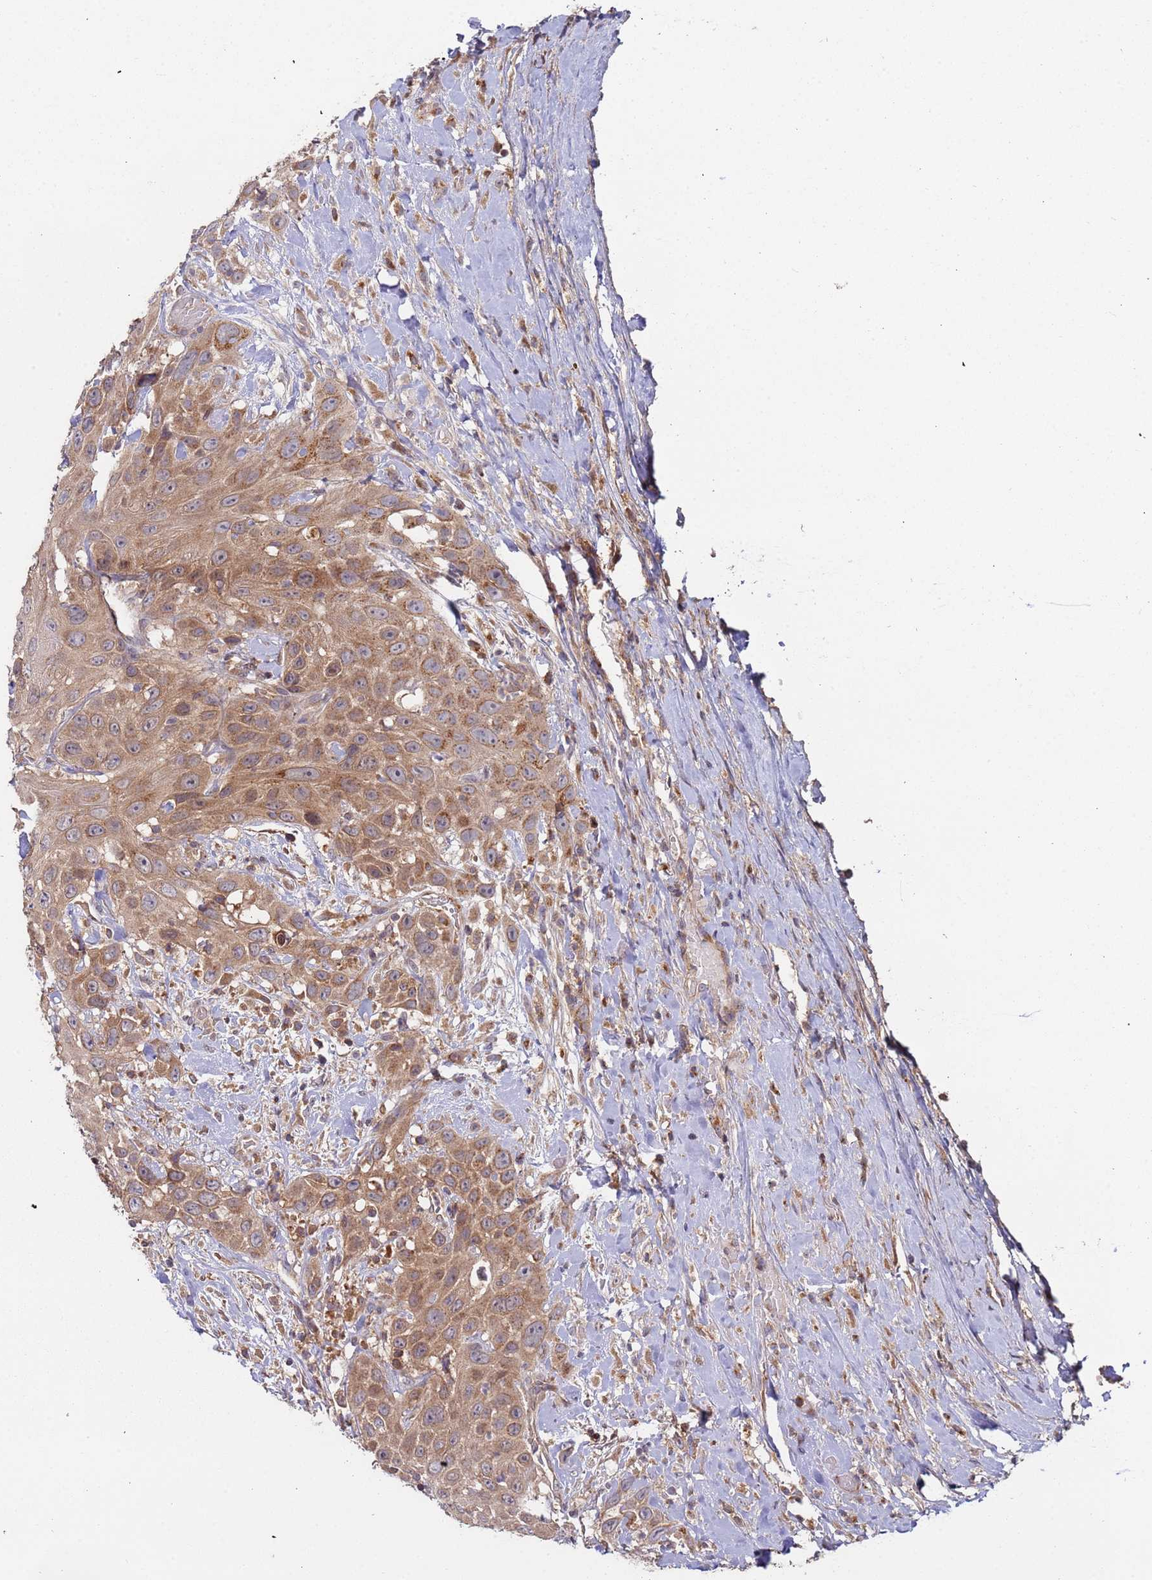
{"staining": {"intensity": "moderate", "quantity": ">75%", "location": "cytoplasmic/membranous"}, "tissue": "head and neck cancer", "cell_type": "Tumor cells", "image_type": "cancer", "snomed": [{"axis": "morphology", "description": "Squamous cell carcinoma, NOS"}, {"axis": "topography", "description": "Head-Neck"}], "caption": "Tumor cells reveal medium levels of moderate cytoplasmic/membranous positivity in about >75% of cells in human head and neck cancer.", "gene": "OR5A2", "patient": {"sex": "male", "age": 81}}